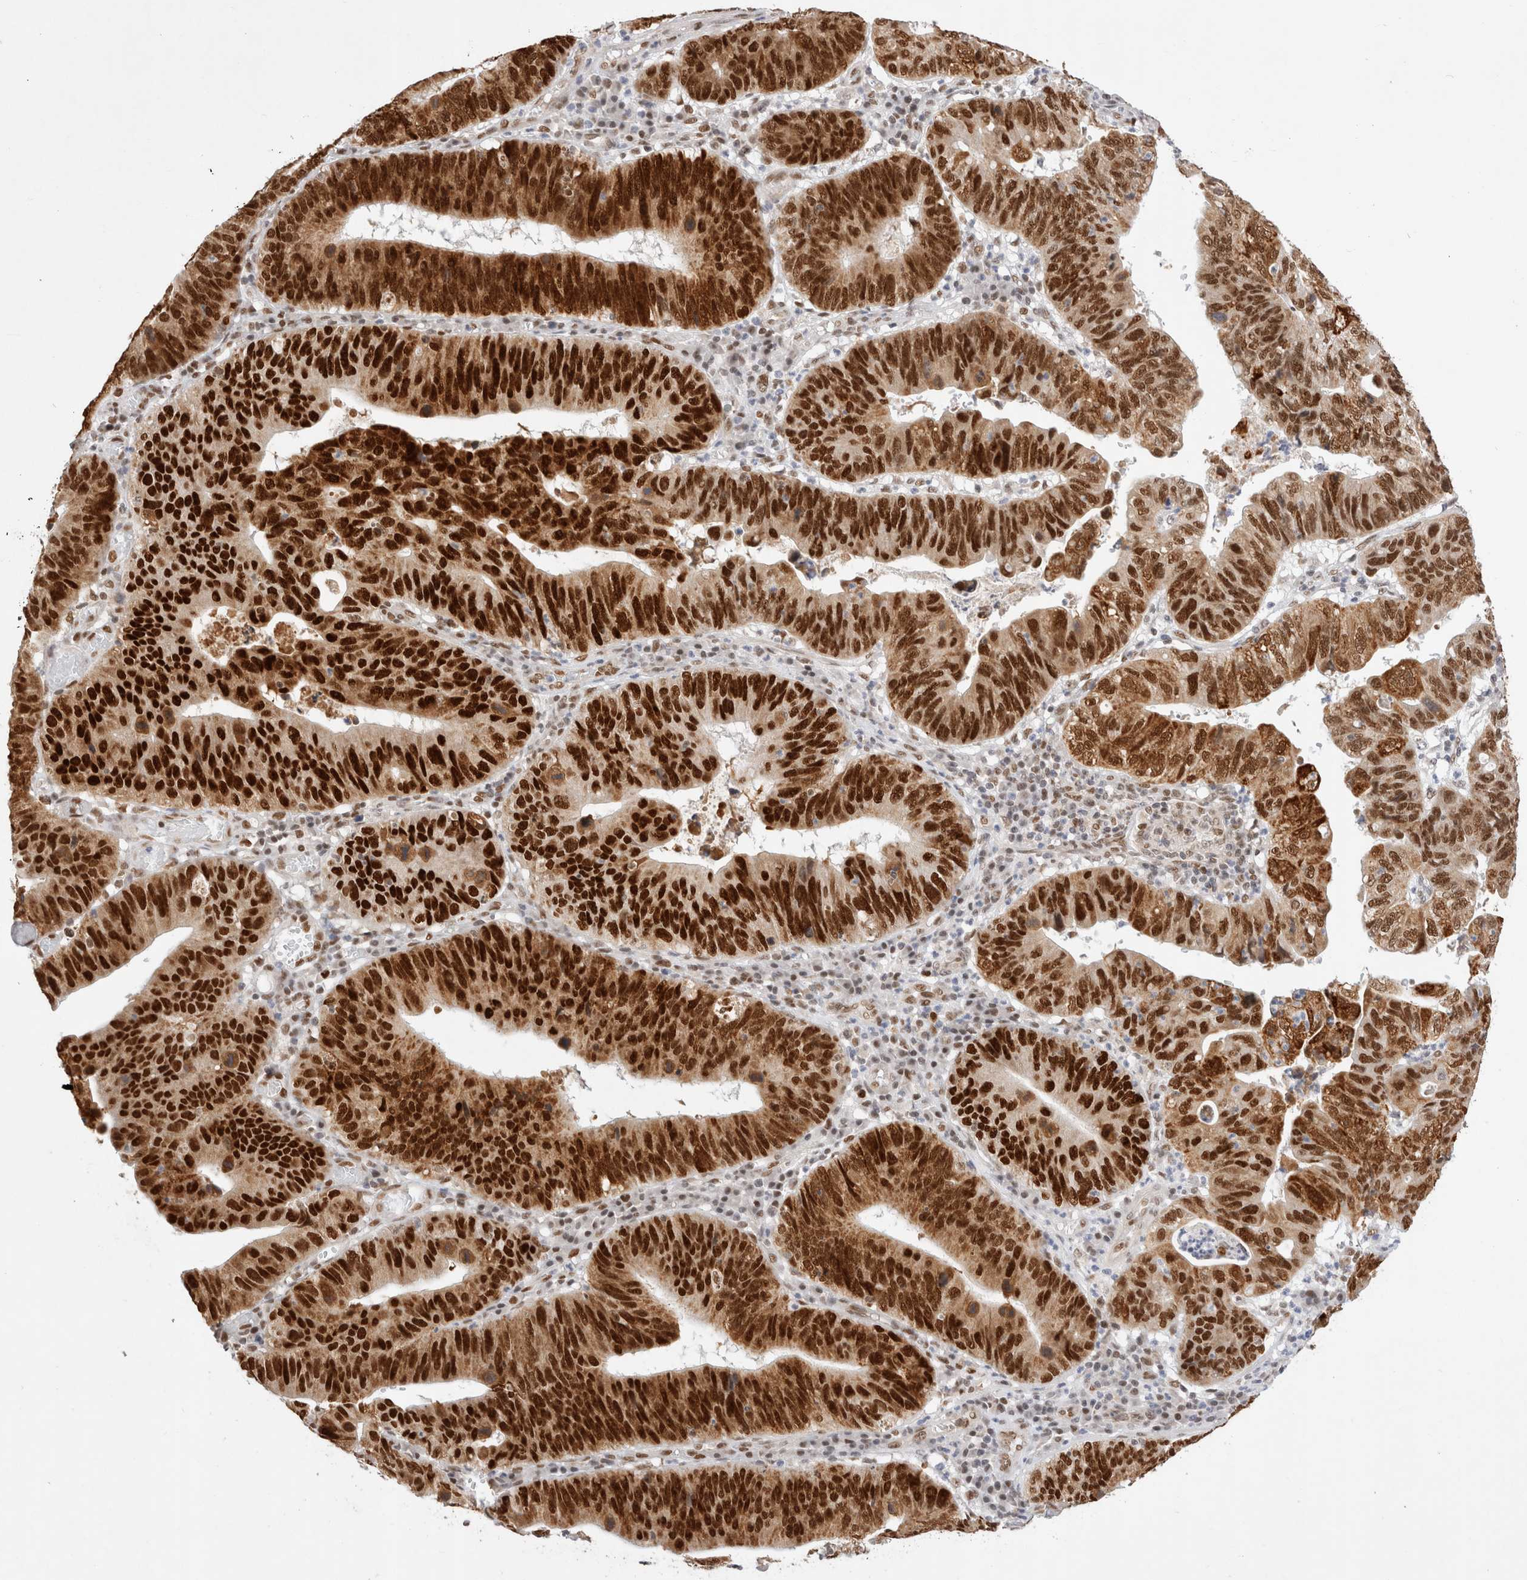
{"staining": {"intensity": "strong", "quantity": ">75%", "location": "cytoplasmic/membranous,nuclear"}, "tissue": "stomach cancer", "cell_type": "Tumor cells", "image_type": "cancer", "snomed": [{"axis": "morphology", "description": "Adenocarcinoma, NOS"}, {"axis": "topography", "description": "Stomach"}], "caption": "A brown stain shows strong cytoplasmic/membranous and nuclear staining of a protein in human adenocarcinoma (stomach) tumor cells. (DAB (3,3'-diaminobenzidine) IHC, brown staining for protein, blue staining for nuclei).", "gene": "GTF2I", "patient": {"sex": "male", "age": 59}}